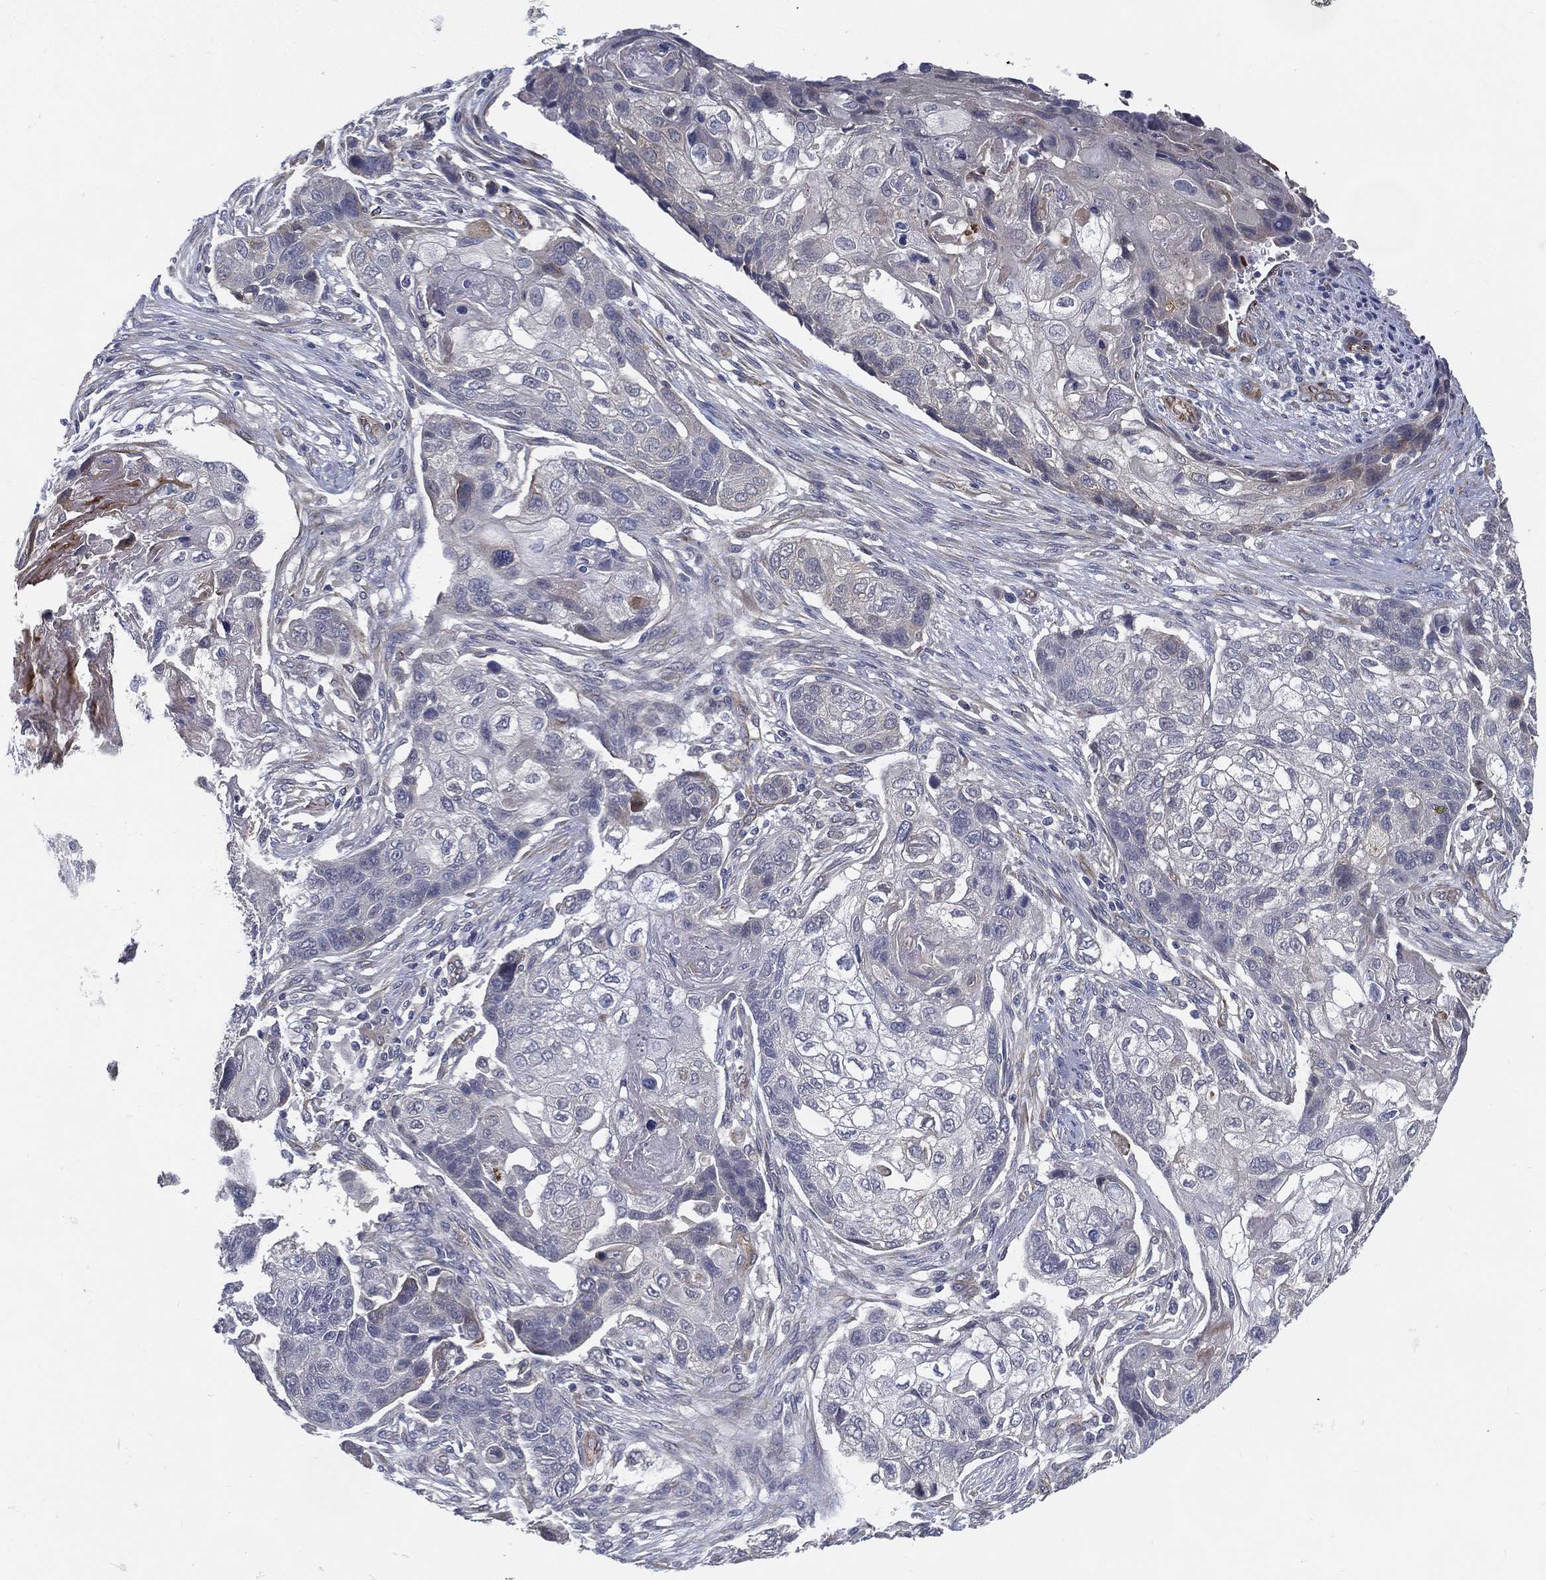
{"staining": {"intensity": "negative", "quantity": "none", "location": "none"}, "tissue": "lung cancer", "cell_type": "Tumor cells", "image_type": "cancer", "snomed": [{"axis": "morphology", "description": "Normal tissue, NOS"}, {"axis": "morphology", "description": "Squamous cell carcinoma, NOS"}, {"axis": "topography", "description": "Bronchus"}, {"axis": "topography", "description": "Lung"}], "caption": "Immunohistochemical staining of lung cancer reveals no significant positivity in tumor cells.", "gene": "LRRC56", "patient": {"sex": "male", "age": 69}}